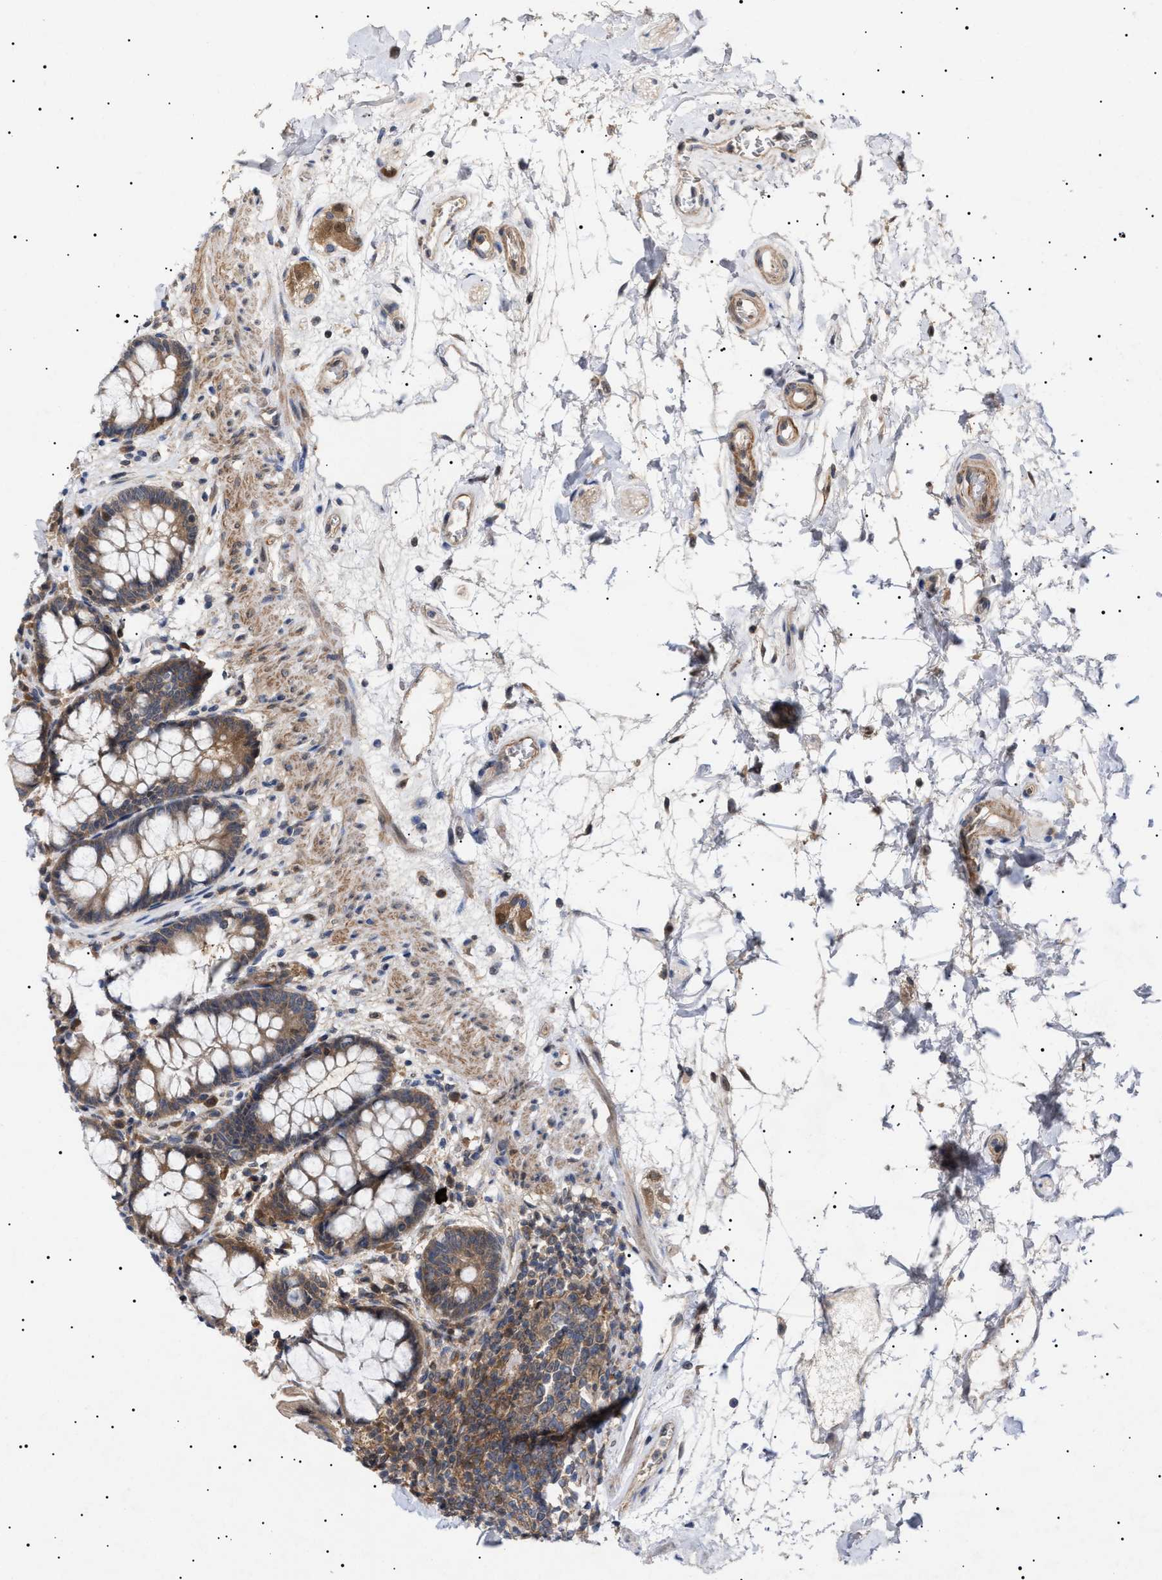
{"staining": {"intensity": "moderate", "quantity": ">75%", "location": "cytoplasmic/membranous"}, "tissue": "rectum", "cell_type": "Glandular cells", "image_type": "normal", "snomed": [{"axis": "morphology", "description": "Normal tissue, NOS"}, {"axis": "topography", "description": "Rectum"}], "caption": "The immunohistochemical stain labels moderate cytoplasmic/membranous expression in glandular cells of normal rectum.", "gene": "NPLOC4", "patient": {"sex": "male", "age": 64}}